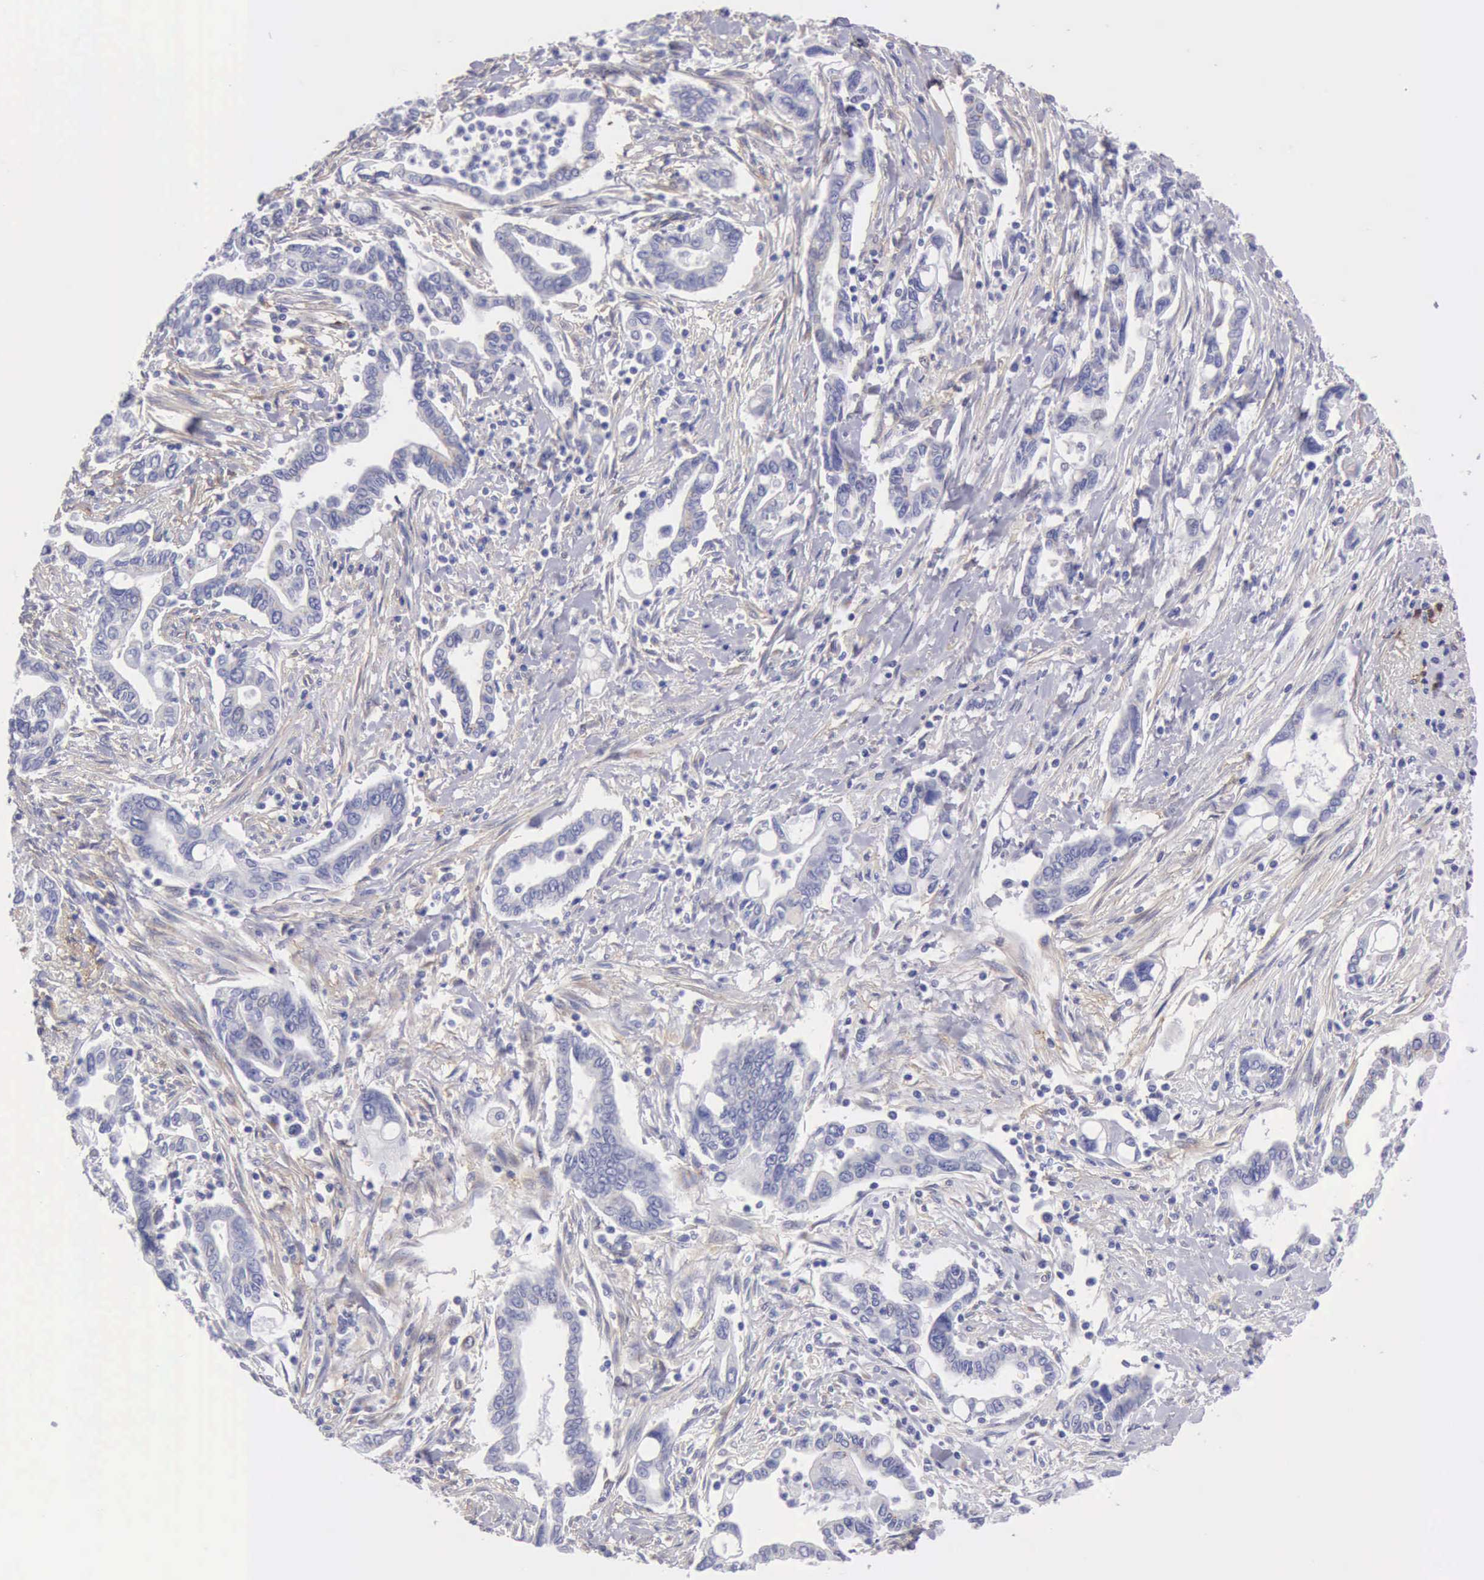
{"staining": {"intensity": "negative", "quantity": "none", "location": "none"}, "tissue": "pancreatic cancer", "cell_type": "Tumor cells", "image_type": "cancer", "snomed": [{"axis": "morphology", "description": "Adenocarcinoma, NOS"}, {"axis": "topography", "description": "Pancreas"}], "caption": "This photomicrograph is of pancreatic cancer stained with immunohistochemistry (IHC) to label a protein in brown with the nuclei are counter-stained blue. There is no positivity in tumor cells. Nuclei are stained in blue.", "gene": "AOC3", "patient": {"sex": "female", "age": 57}}